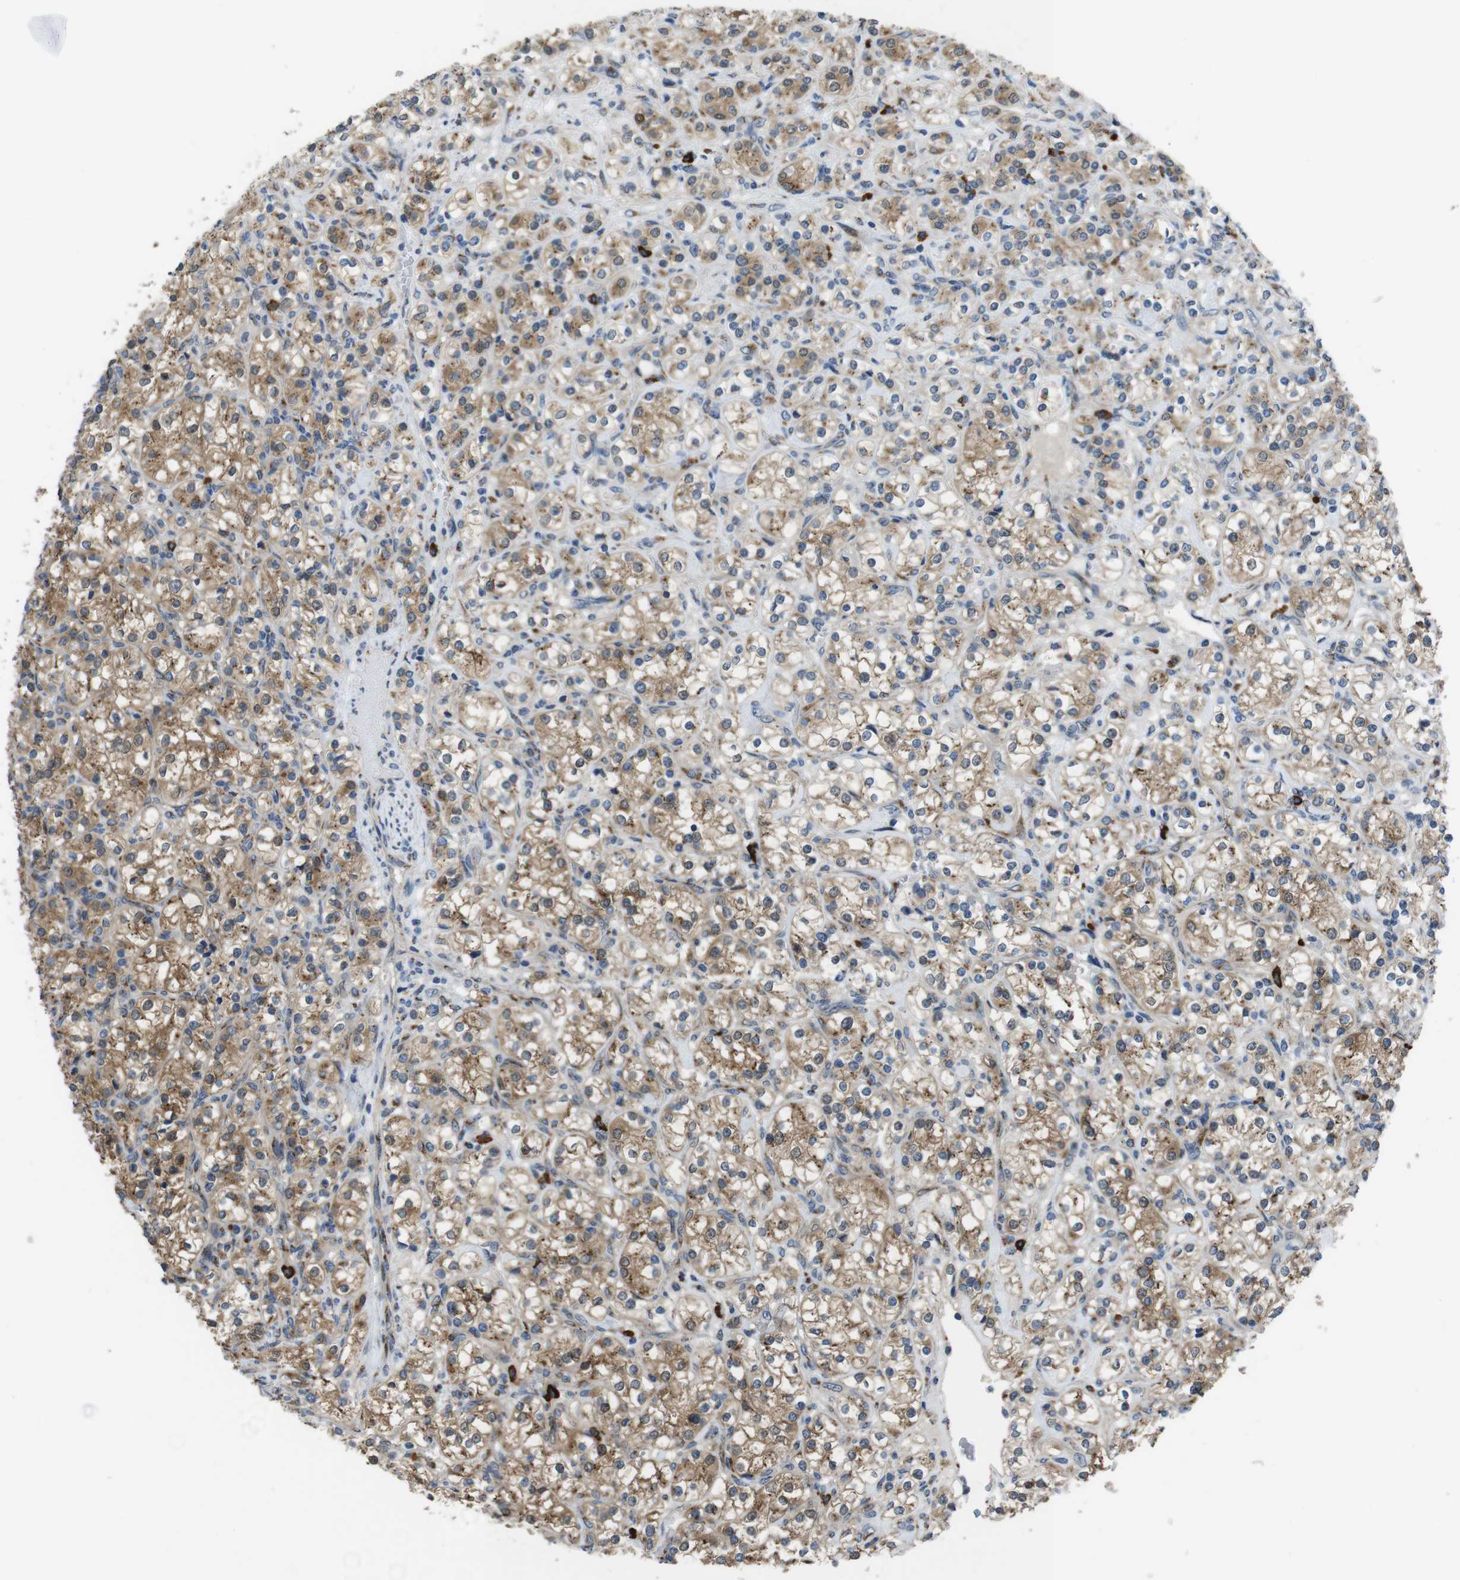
{"staining": {"intensity": "moderate", "quantity": ">75%", "location": "cytoplasmic/membranous"}, "tissue": "renal cancer", "cell_type": "Tumor cells", "image_type": "cancer", "snomed": [{"axis": "morphology", "description": "Adenocarcinoma, NOS"}, {"axis": "topography", "description": "Kidney"}], "caption": "Brown immunohistochemical staining in renal cancer displays moderate cytoplasmic/membranous staining in about >75% of tumor cells.", "gene": "RAB6A", "patient": {"sex": "male", "age": 77}}